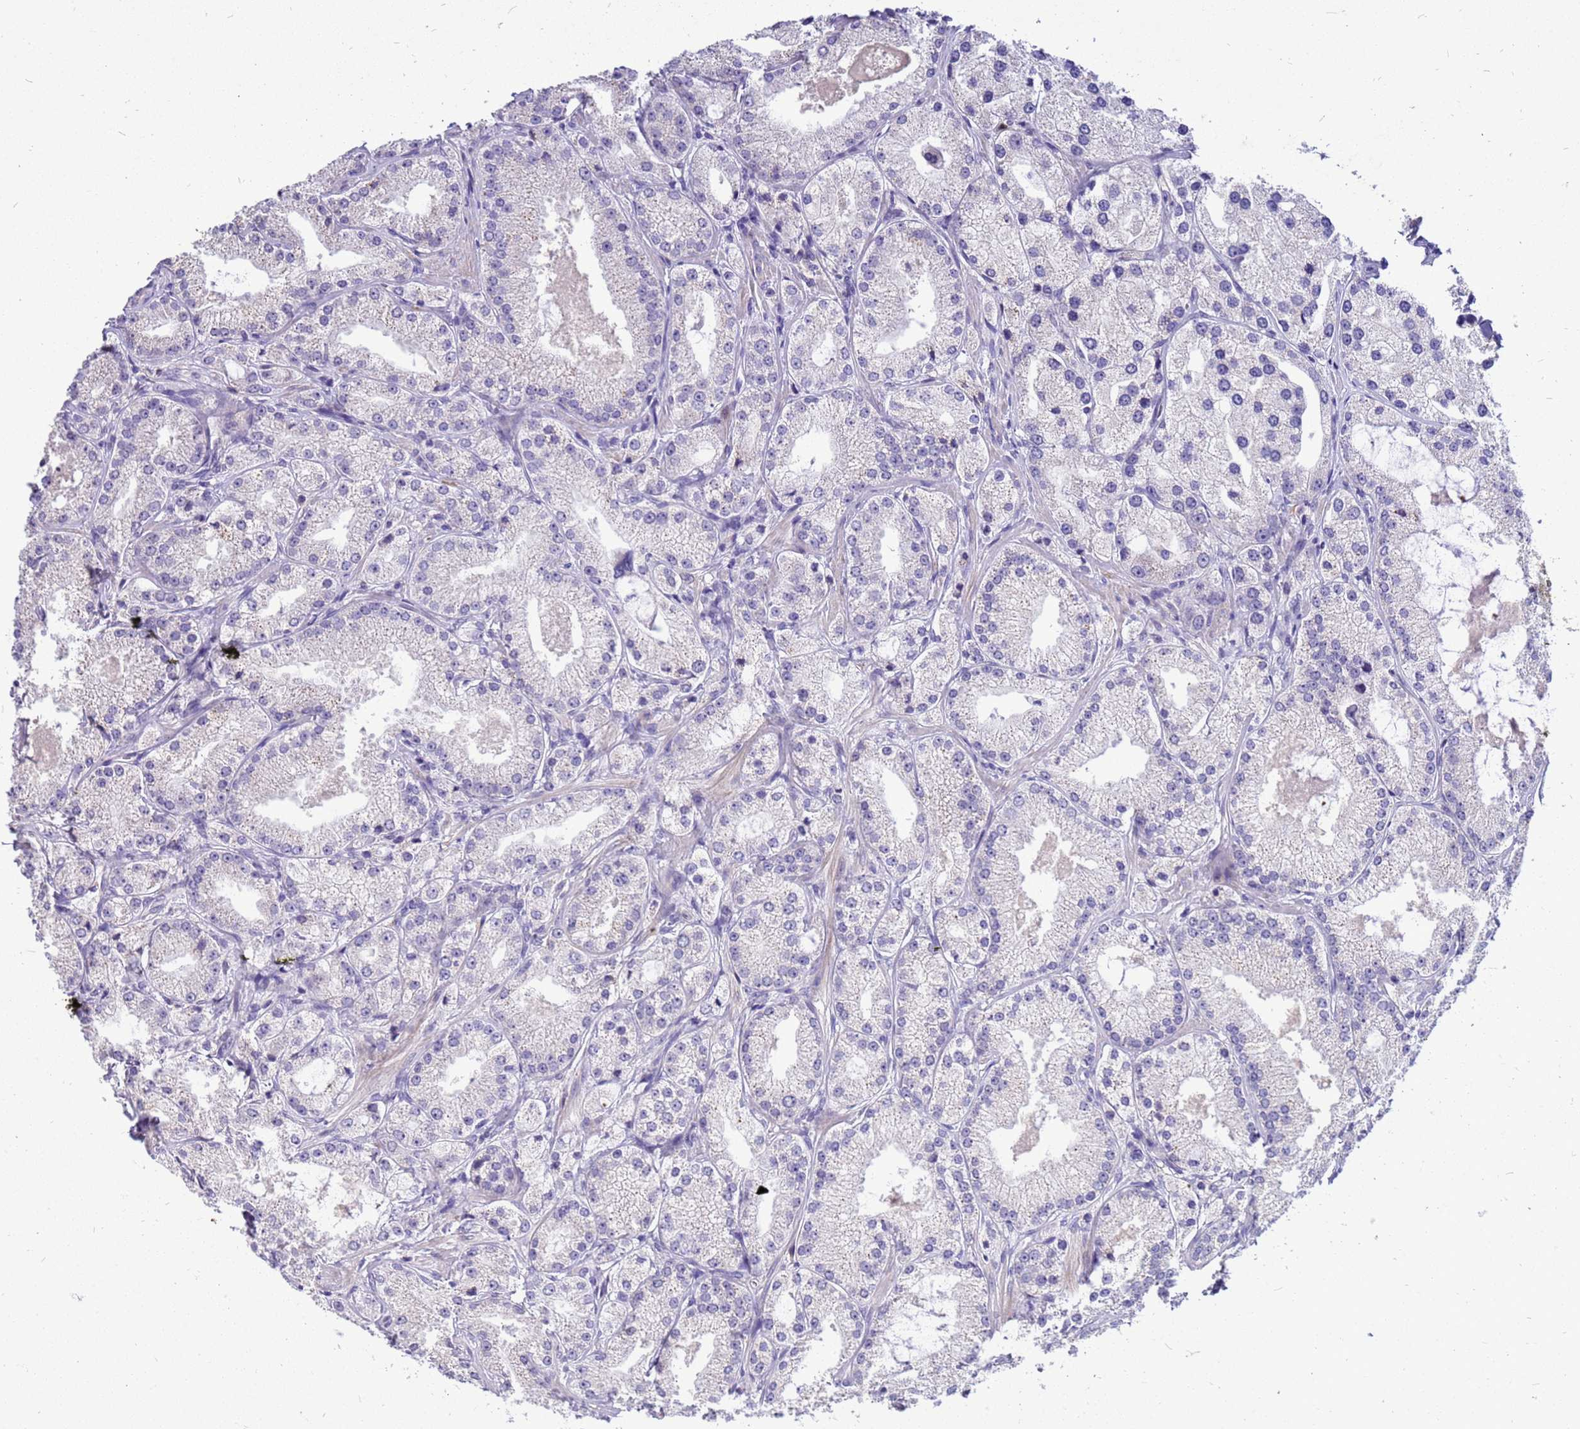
{"staining": {"intensity": "negative", "quantity": "none", "location": "none"}, "tissue": "prostate cancer", "cell_type": "Tumor cells", "image_type": "cancer", "snomed": [{"axis": "morphology", "description": "Adenocarcinoma, Low grade"}, {"axis": "topography", "description": "Prostate"}], "caption": "The image exhibits no staining of tumor cells in prostate low-grade adenocarcinoma.", "gene": "AKR1C1", "patient": {"sex": "male", "age": 69}}